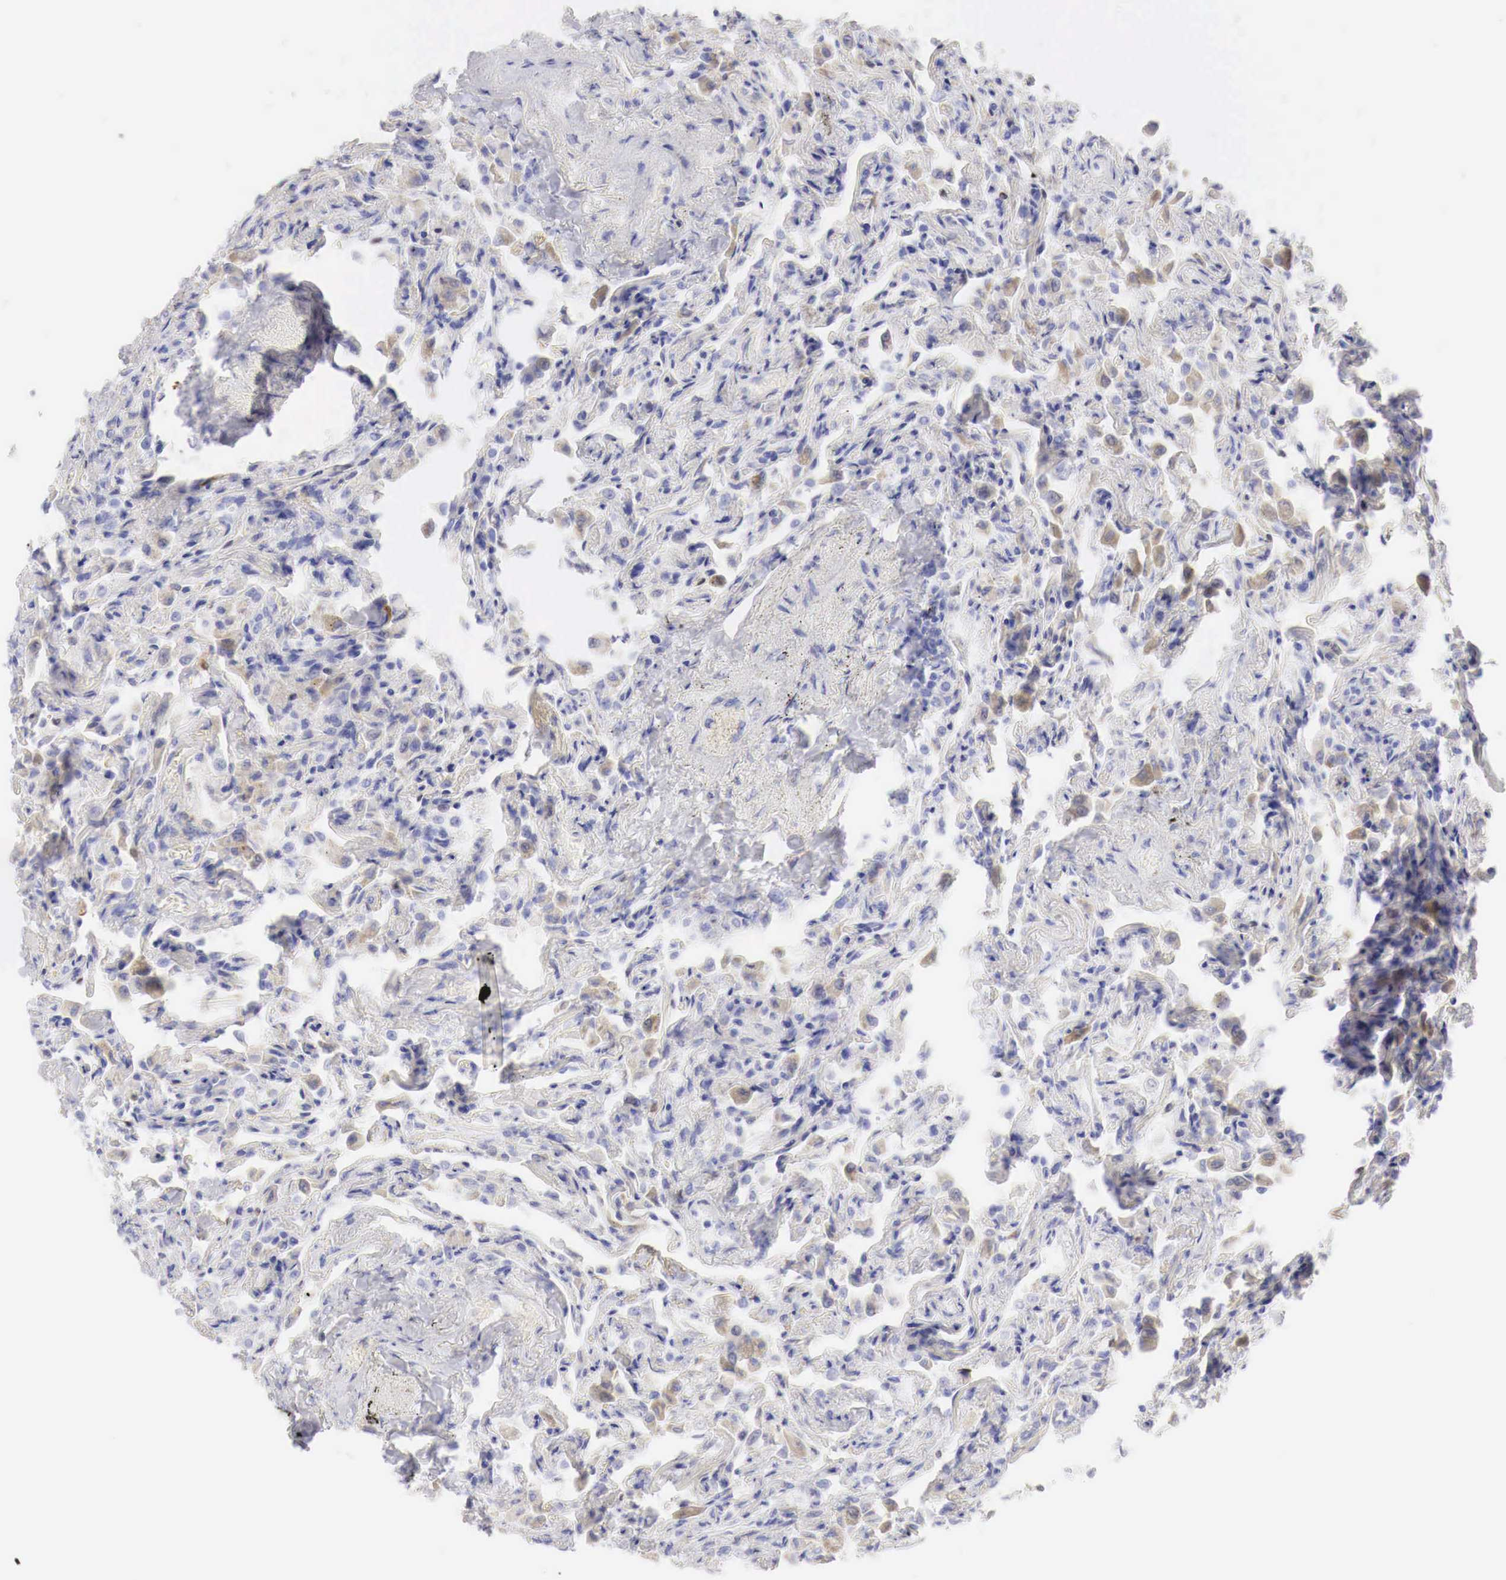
{"staining": {"intensity": "negative", "quantity": "none", "location": "none"}, "tissue": "lung", "cell_type": "Alveolar cells", "image_type": "normal", "snomed": [{"axis": "morphology", "description": "Normal tissue, NOS"}, {"axis": "topography", "description": "Lung"}], "caption": "DAB immunohistochemical staining of unremarkable human lung shows no significant staining in alveolar cells.", "gene": "CDKN2A", "patient": {"sex": "male", "age": 73}}